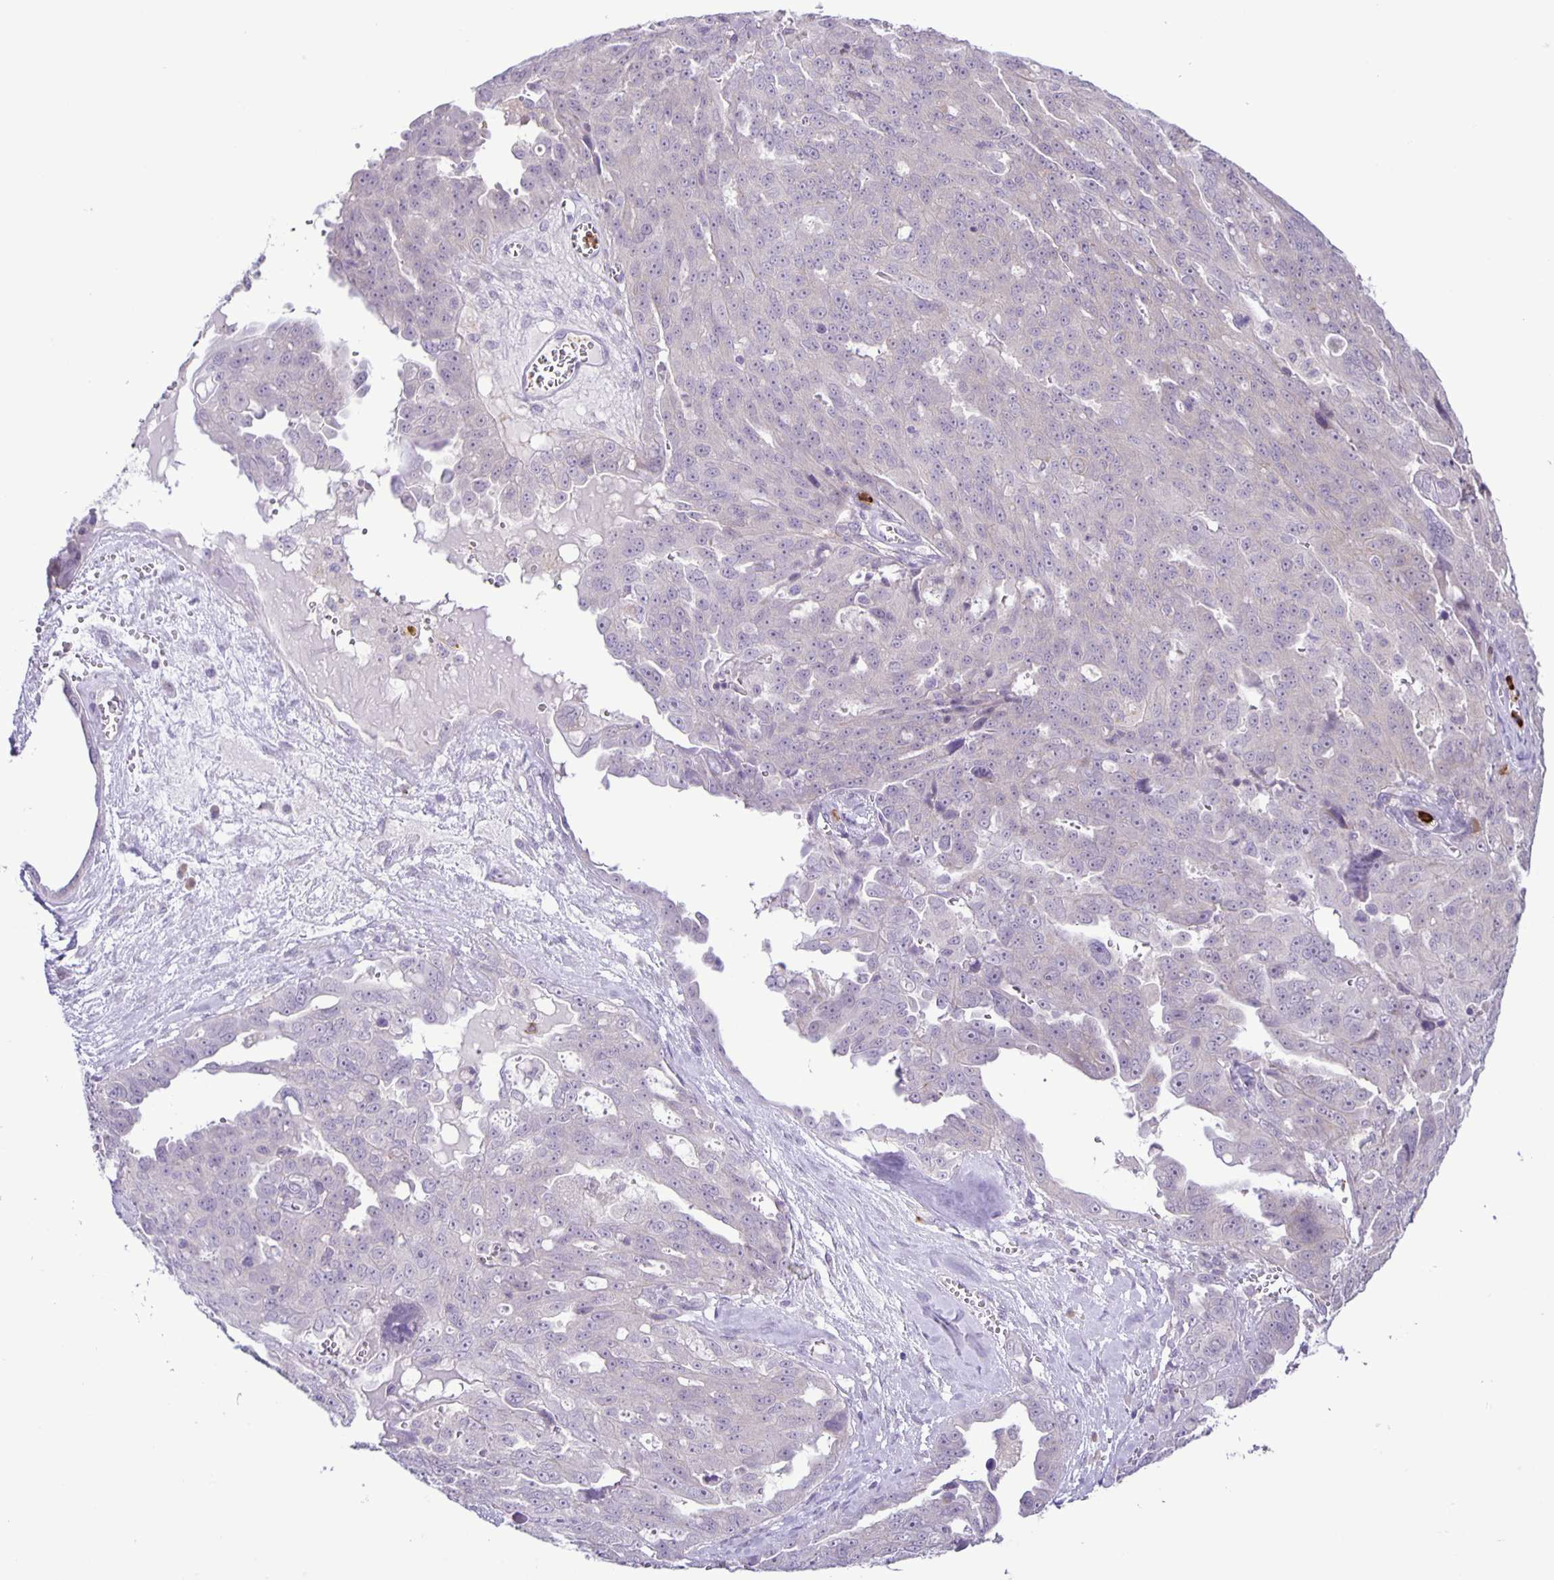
{"staining": {"intensity": "negative", "quantity": "none", "location": "none"}, "tissue": "ovarian cancer", "cell_type": "Tumor cells", "image_type": "cancer", "snomed": [{"axis": "morphology", "description": "Carcinoma, endometroid"}, {"axis": "topography", "description": "Ovary"}], "caption": "Ovarian cancer stained for a protein using immunohistochemistry demonstrates no expression tumor cells.", "gene": "ADCK1", "patient": {"sex": "female", "age": 70}}